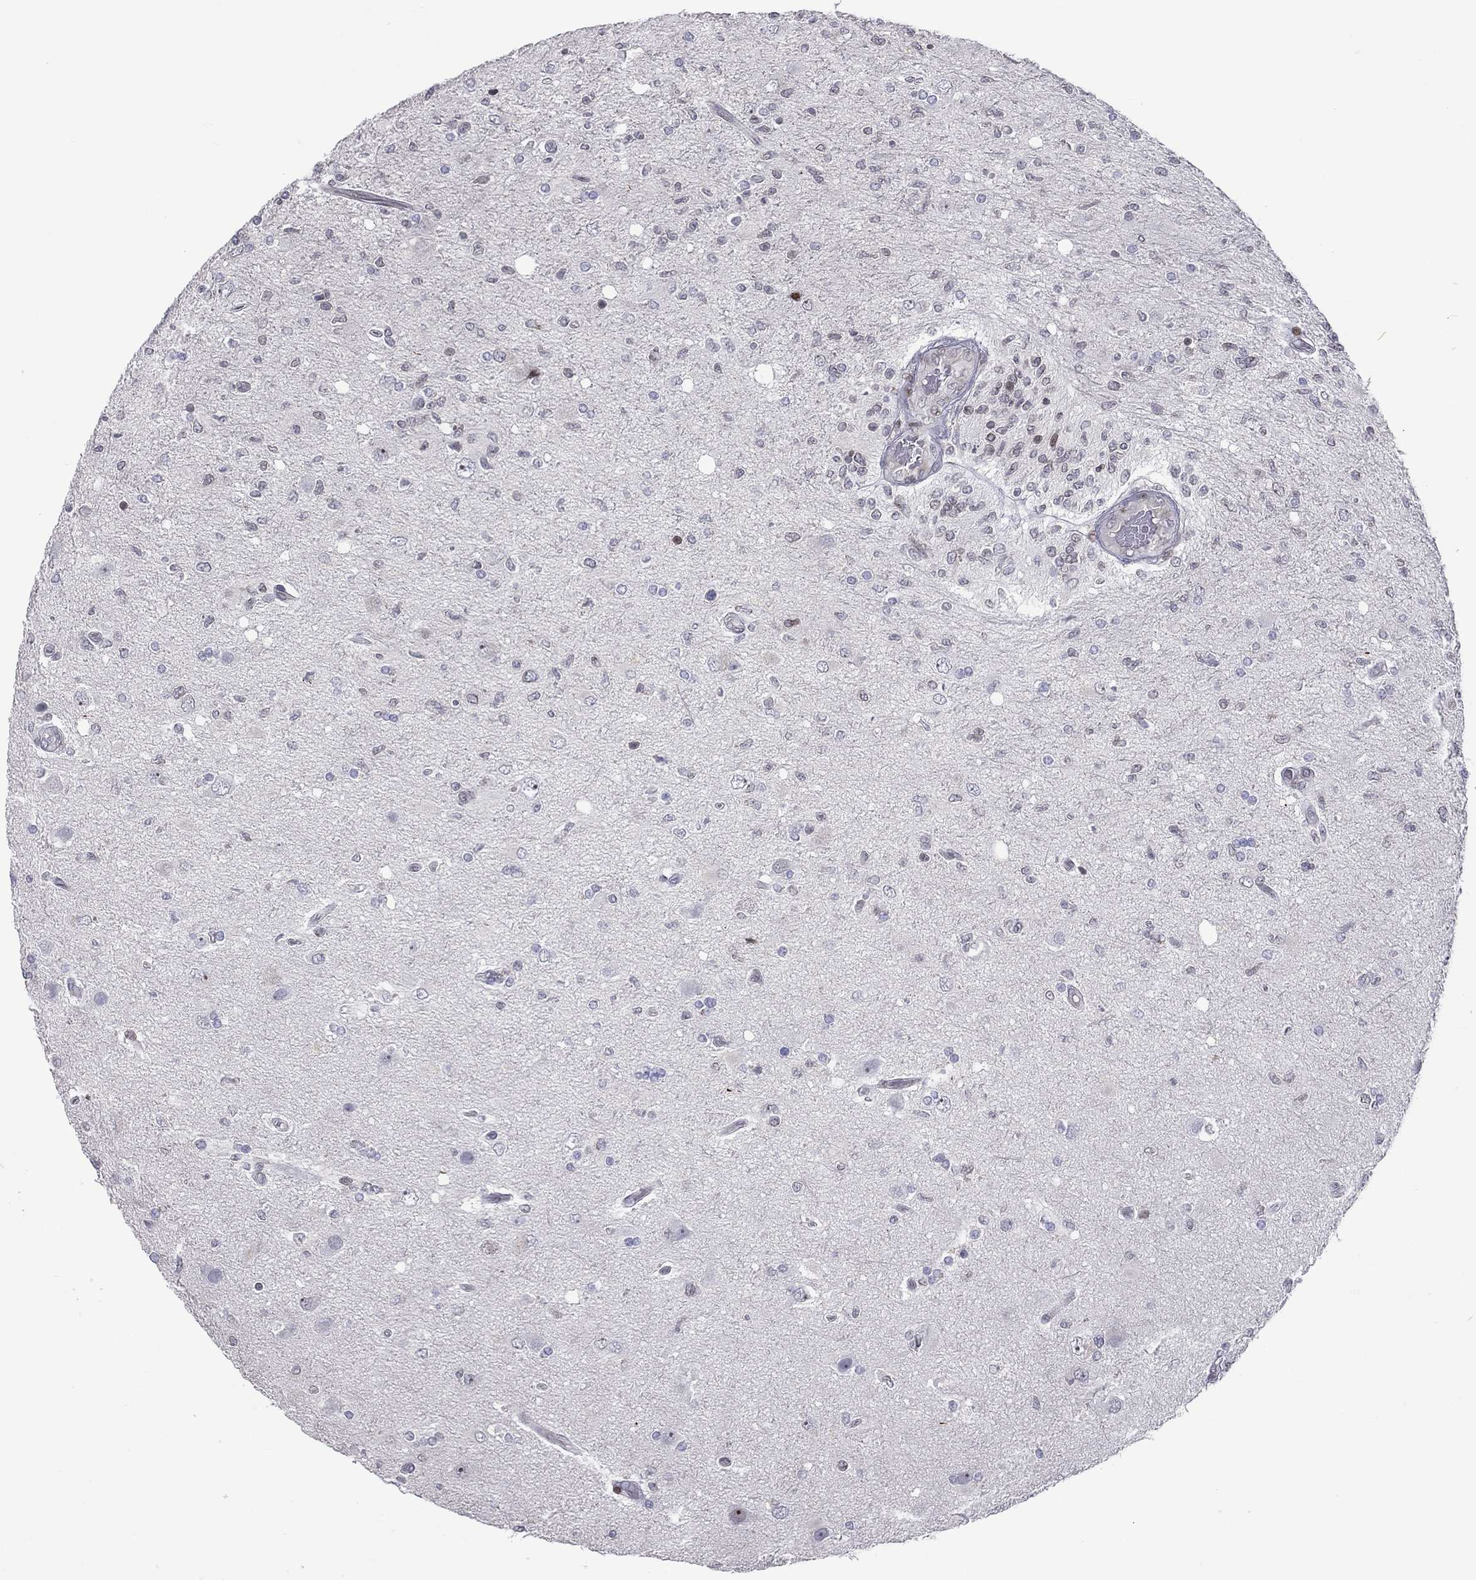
{"staining": {"intensity": "moderate", "quantity": "<25%", "location": "nuclear"}, "tissue": "glioma", "cell_type": "Tumor cells", "image_type": "cancer", "snomed": [{"axis": "morphology", "description": "Glioma, malignant, High grade"}, {"axis": "topography", "description": "Cerebral cortex"}], "caption": "The image displays staining of high-grade glioma (malignant), revealing moderate nuclear protein expression (brown color) within tumor cells. Immunohistochemistry (ihc) stains the protein in brown and the nuclei are stained blue.", "gene": "DBF4B", "patient": {"sex": "male", "age": 70}}